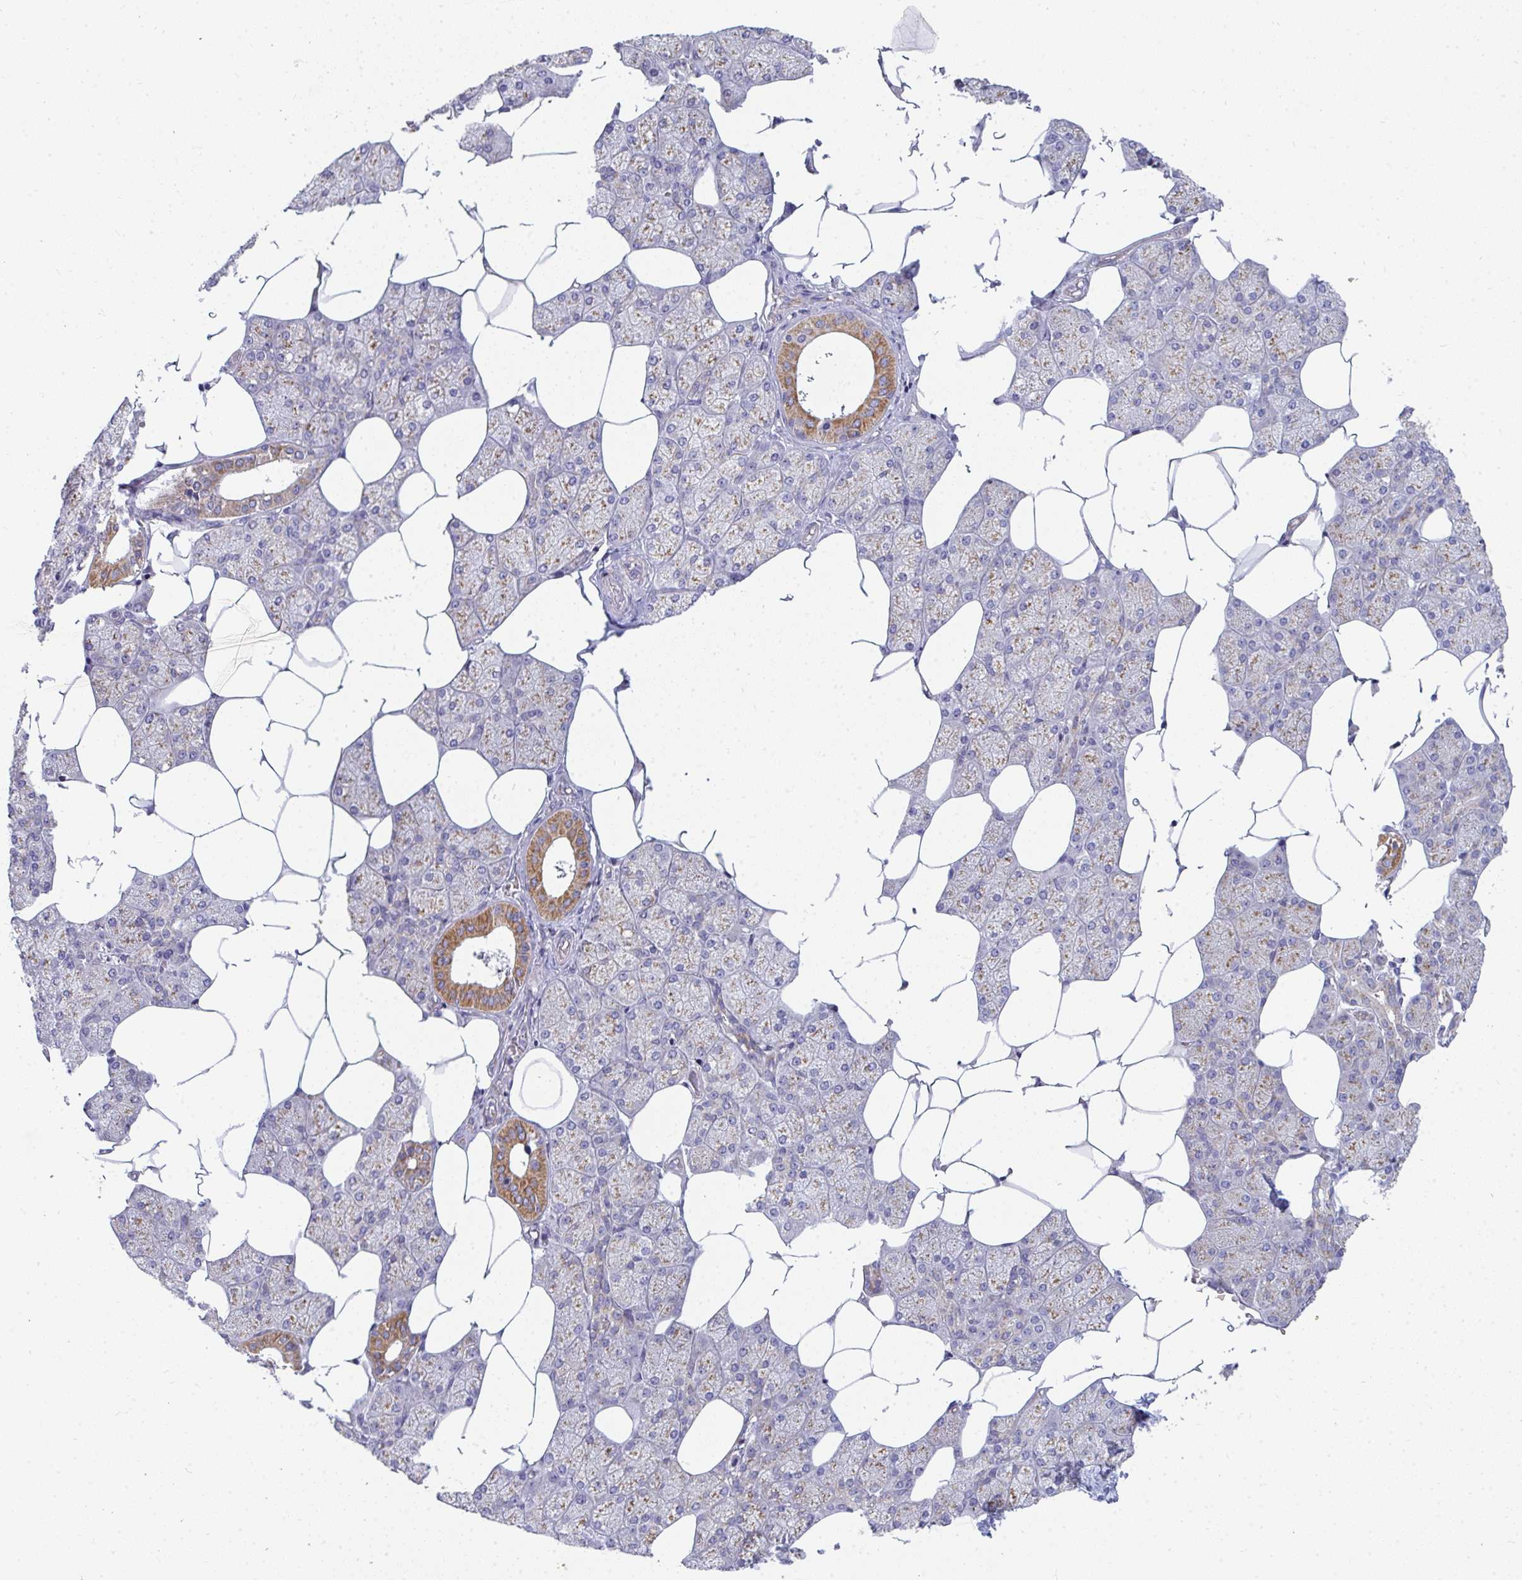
{"staining": {"intensity": "strong", "quantity": "<25%", "location": "cytoplasmic/membranous"}, "tissue": "salivary gland", "cell_type": "Glandular cells", "image_type": "normal", "snomed": [{"axis": "morphology", "description": "Normal tissue, NOS"}, {"axis": "topography", "description": "Salivary gland"}], "caption": "An IHC photomicrograph of normal tissue is shown. Protein staining in brown labels strong cytoplasmic/membranous positivity in salivary gland within glandular cells.", "gene": "FAHD1", "patient": {"sex": "female", "age": 43}}